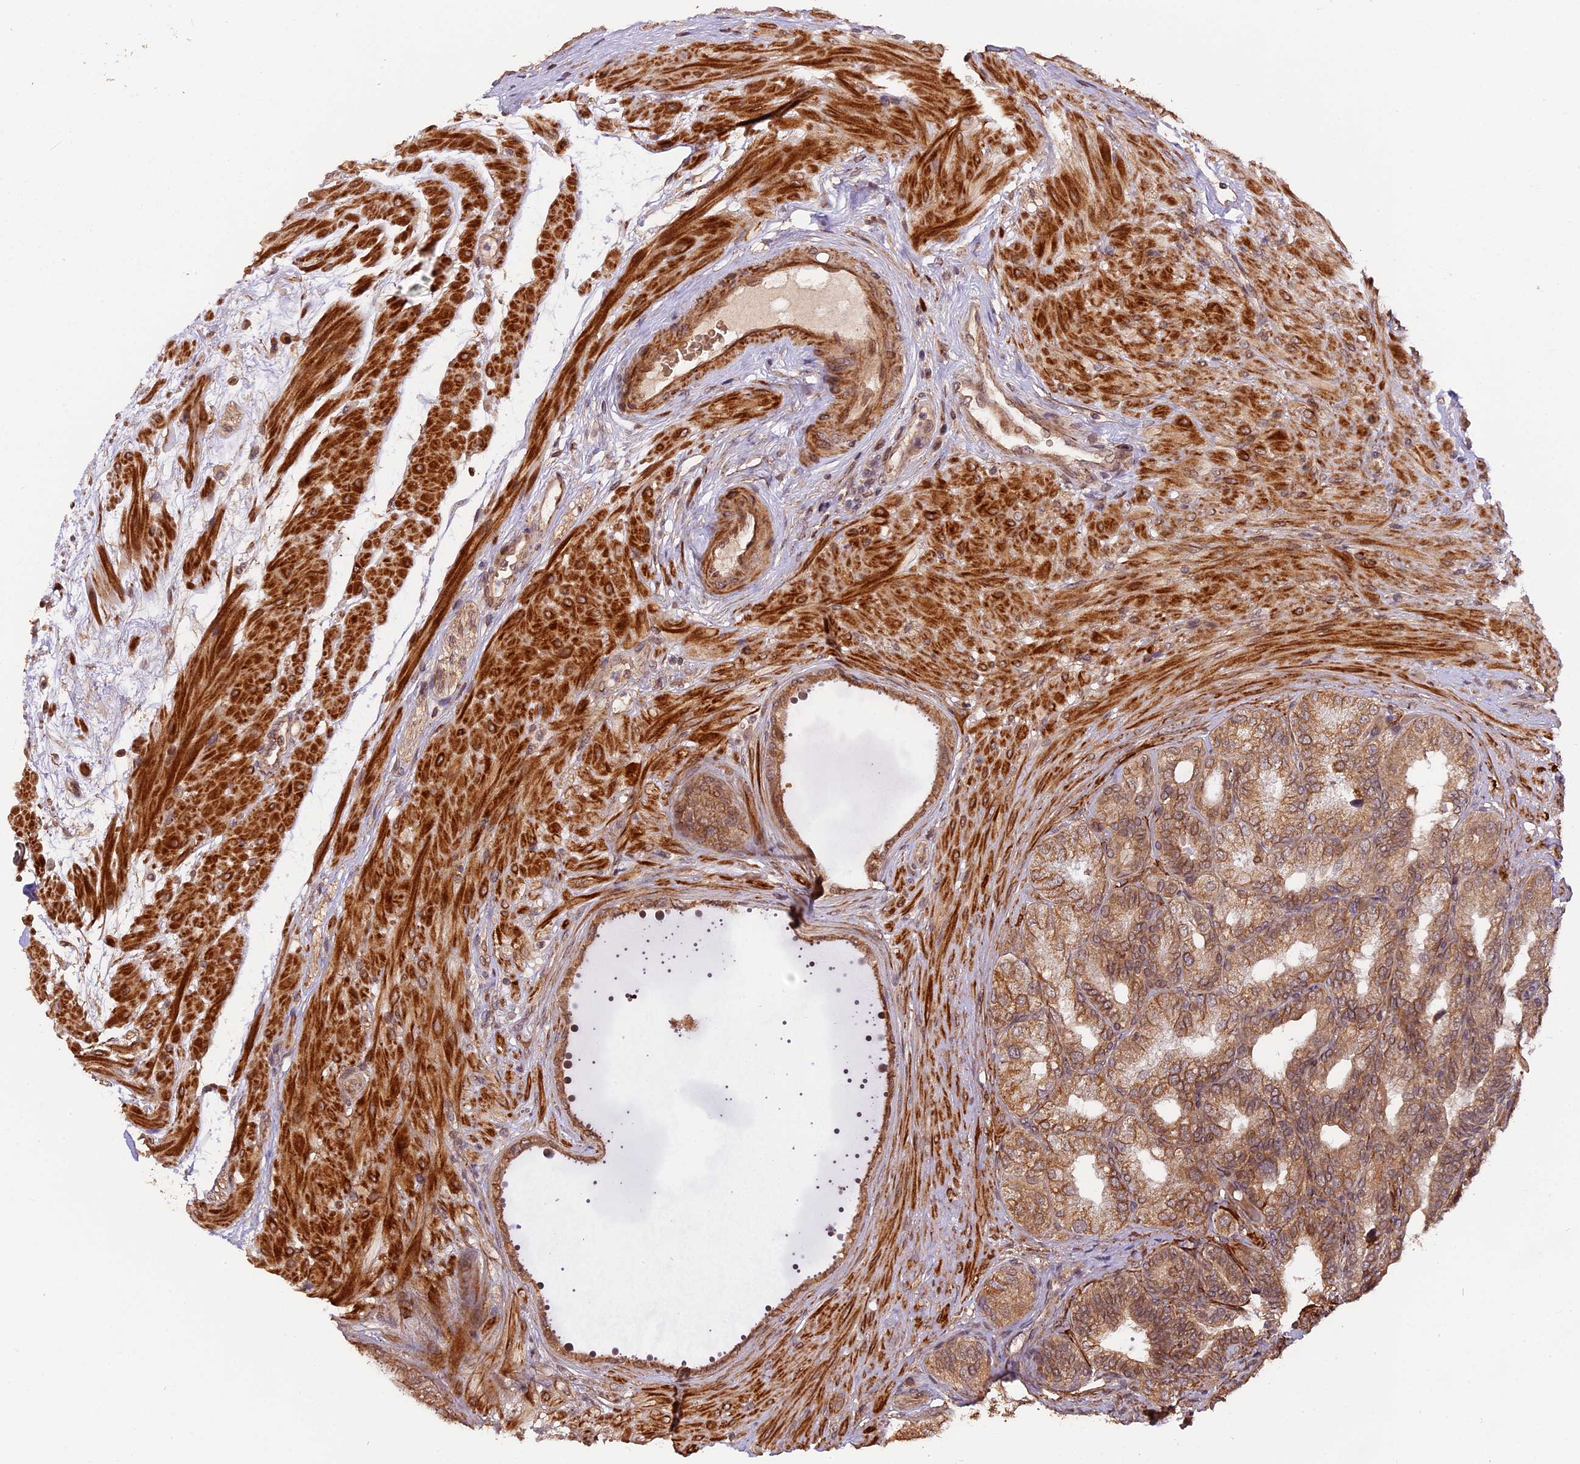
{"staining": {"intensity": "moderate", "quantity": ">75%", "location": "cytoplasmic/membranous,nuclear"}, "tissue": "seminal vesicle", "cell_type": "Glandular cells", "image_type": "normal", "snomed": [{"axis": "morphology", "description": "Normal tissue, NOS"}, {"axis": "topography", "description": "Seminal veicle"}, {"axis": "topography", "description": "Peripheral nerve tissue"}], "caption": "Glandular cells show moderate cytoplasmic/membranous,nuclear expression in about >75% of cells in normal seminal vesicle.", "gene": "ZNF480", "patient": {"sex": "male", "age": 63}}